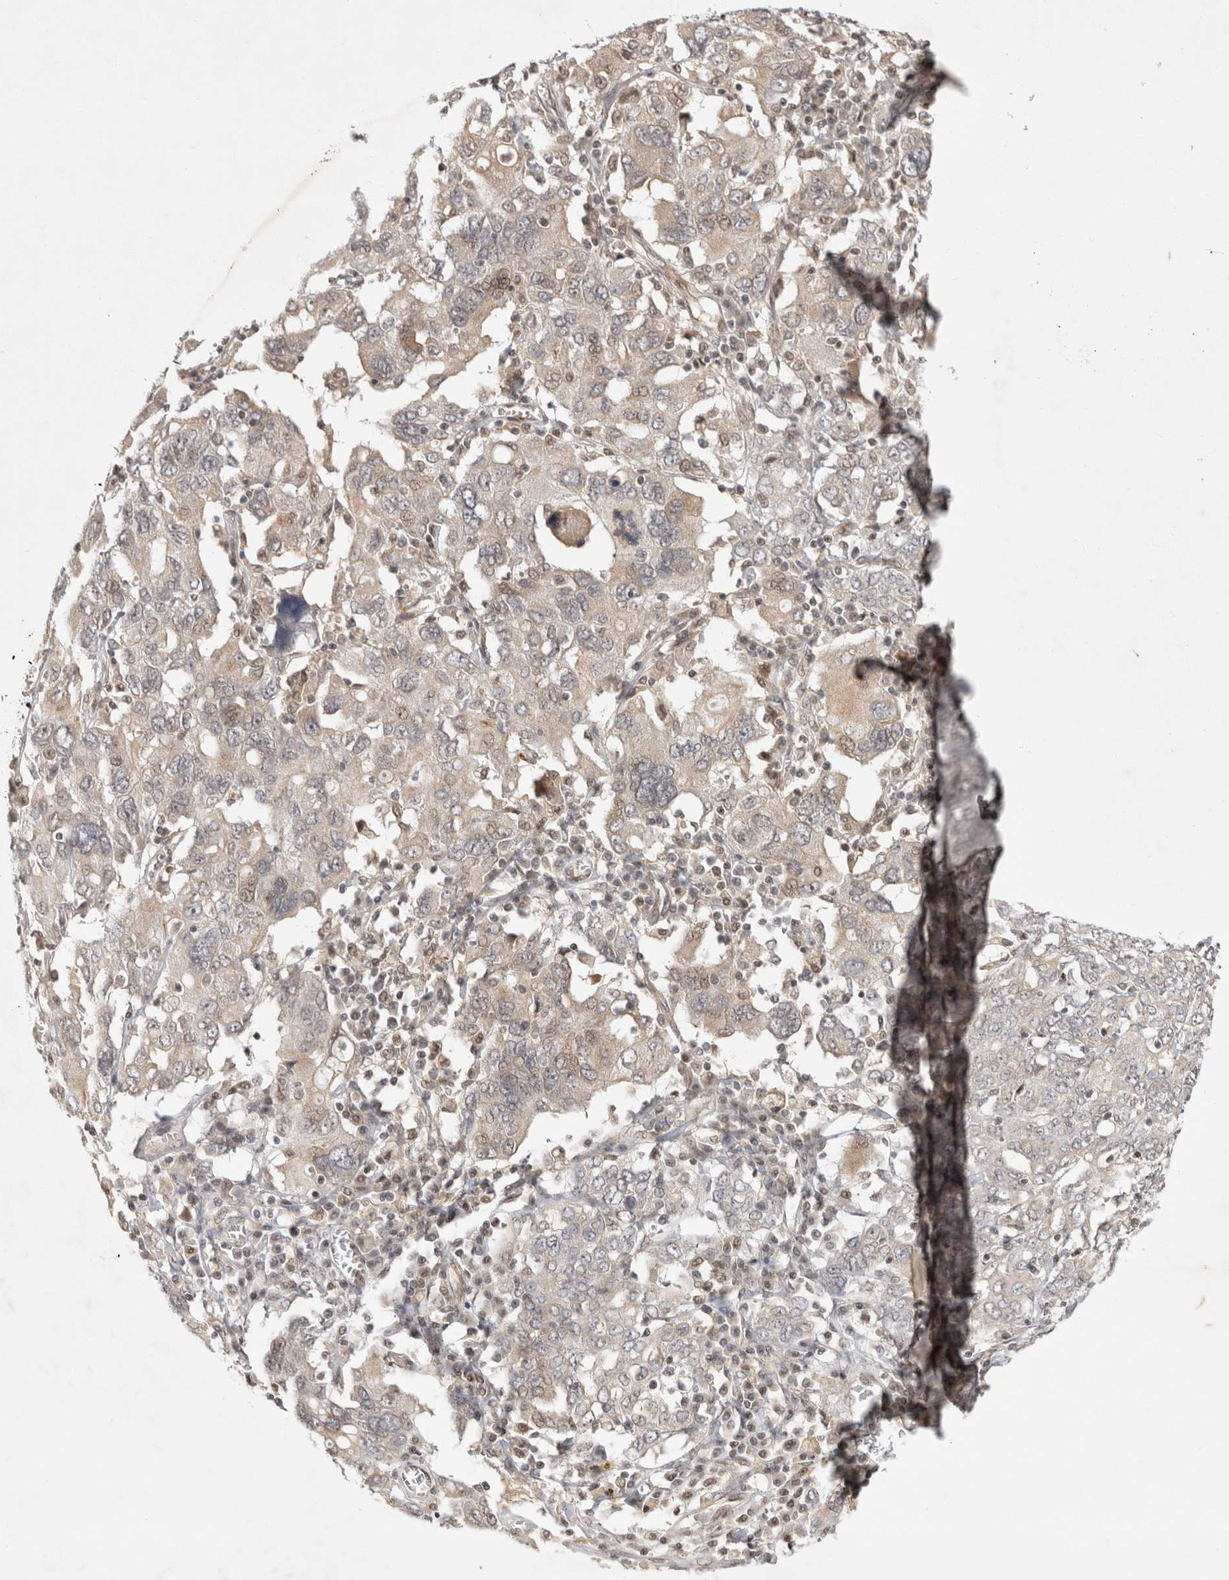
{"staining": {"intensity": "weak", "quantity": "25%-75%", "location": "cytoplasmic/membranous,nuclear"}, "tissue": "ovarian cancer", "cell_type": "Tumor cells", "image_type": "cancer", "snomed": [{"axis": "morphology", "description": "Carcinoma, endometroid"}, {"axis": "topography", "description": "Ovary"}], "caption": "Protein positivity by IHC reveals weak cytoplasmic/membranous and nuclear staining in about 25%-75% of tumor cells in endometroid carcinoma (ovarian).", "gene": "ZNF318", "patient": {"sex": "female", "age": 62}}